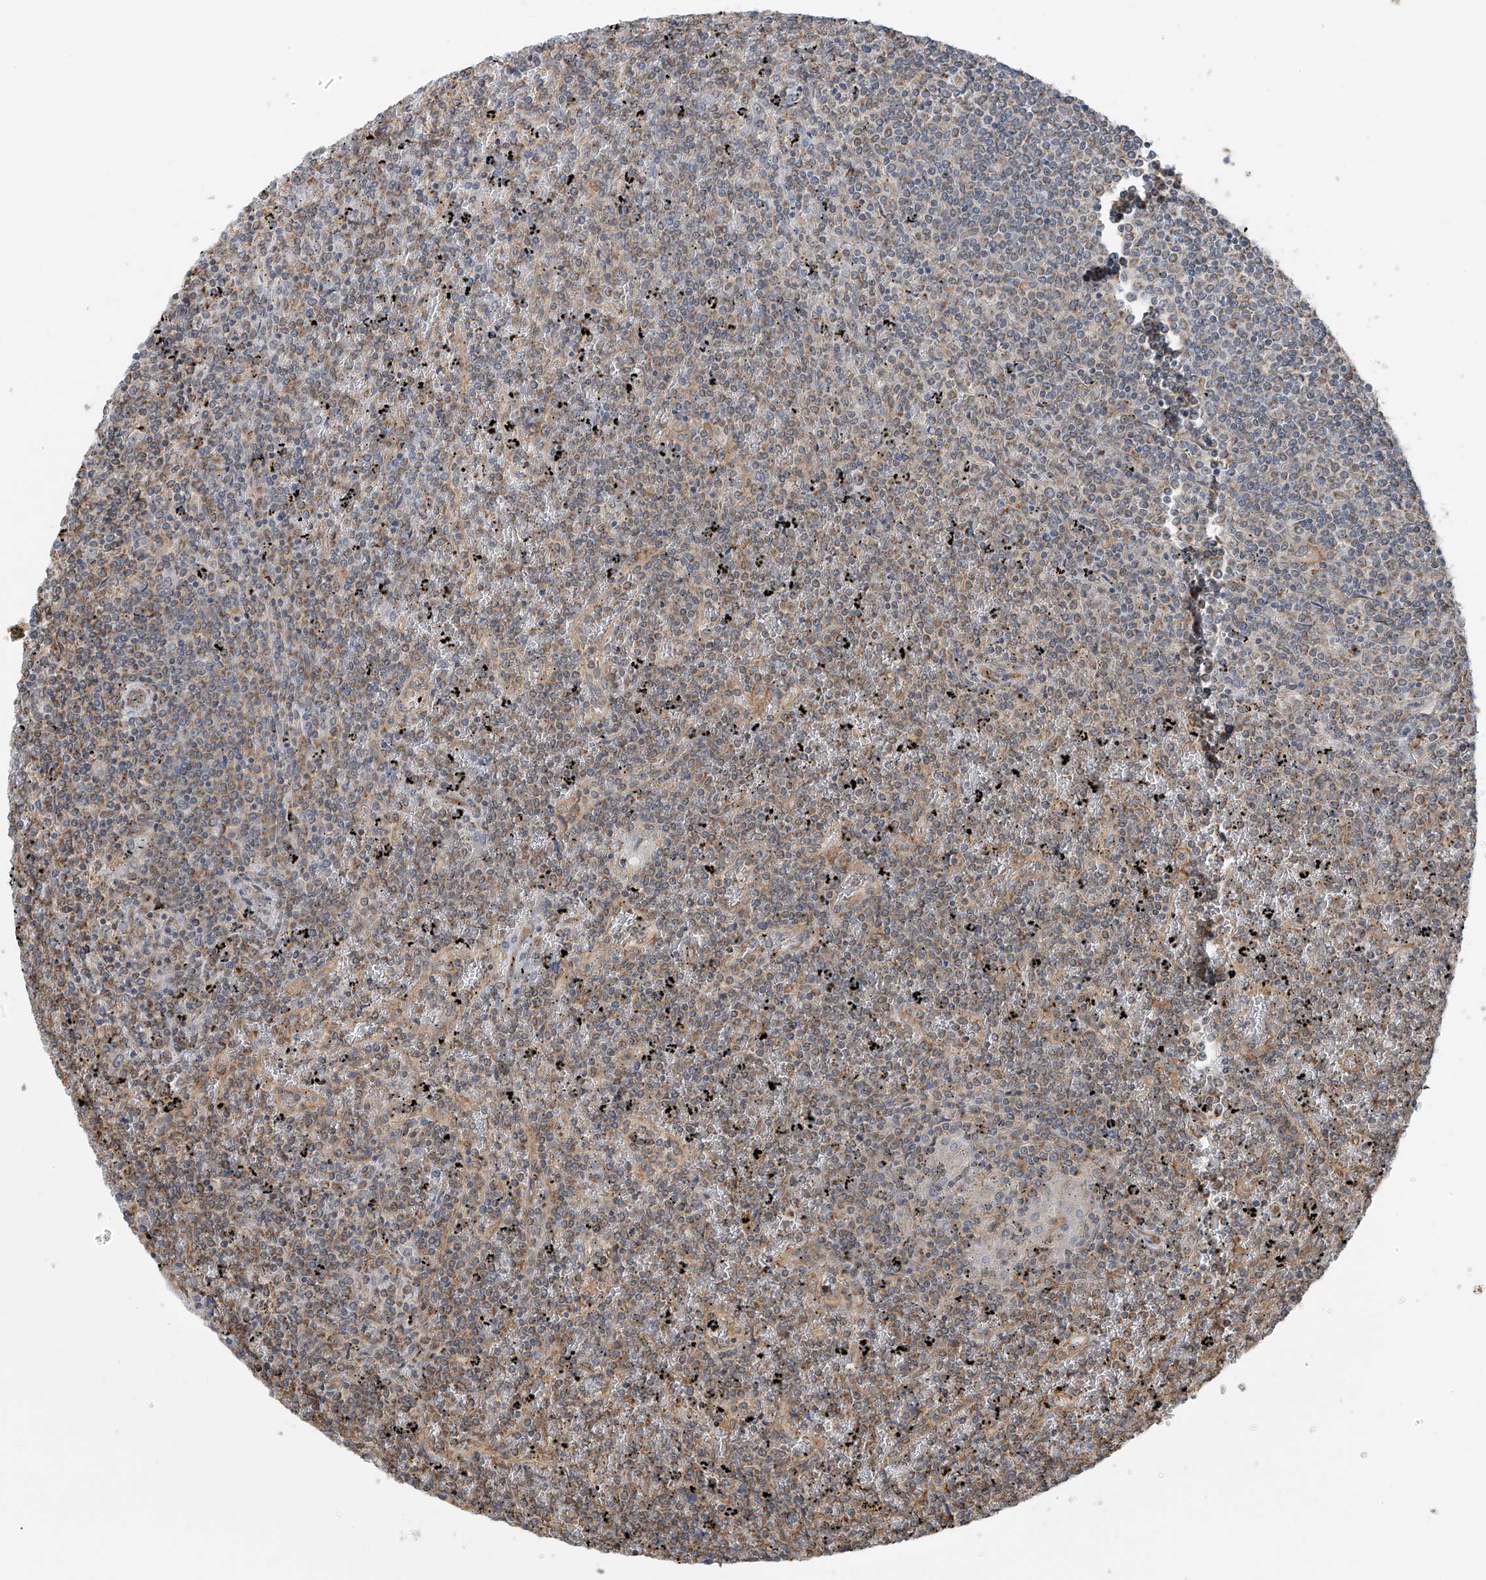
{"staining": {"intensity": "weak", "quantity": "25%-75%", "location": "cytoplasmic/membranous"}, "tissue": "lymphoma", "cell_type": "Tumor cells", "image_type": "cancer", "snomed": [{"axis": "morphology", "description": "Malignant lymphoma, non-Hodgkin's type, Low grade"}, {"axis": "topography", "description": "Spleen"}], "caption": "Immunohistochemical staining of malignant lymphoma, non-Hodgkin's type (low-grade) demonstrates low levels of weak cytoplasmic/membranous positivity in approximately 25%-75% of tumor cells.", "gene": "ZNF189", "patient": {"sex": "female", "age": 19}}